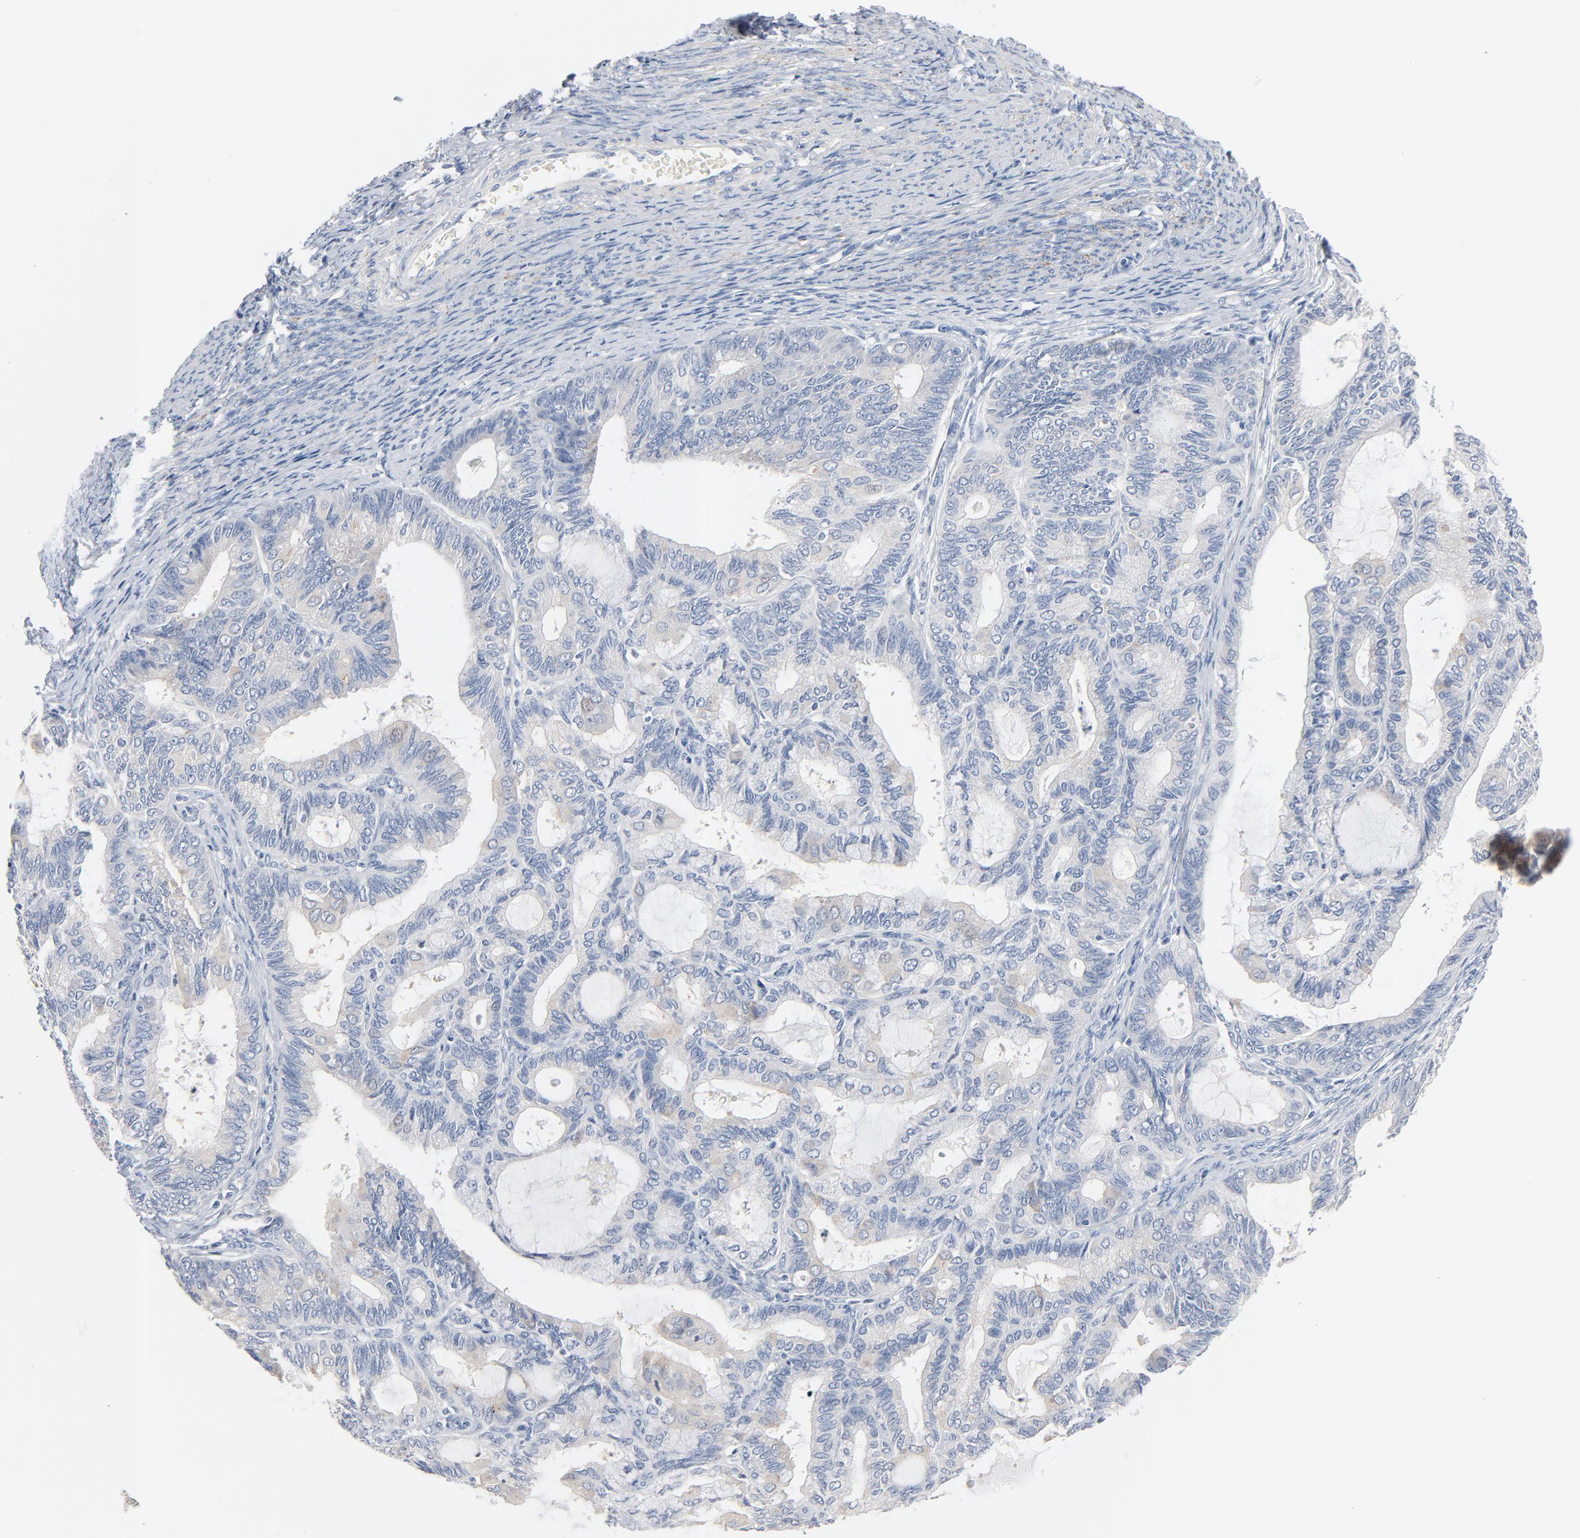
{"staining": {"intensity": "negative", "quantity": "none", "location": "none"}, "tissue": "endometrial cancer", "cell_type": "Tumor cells", "image_type": "cancer", "snomed": [{"axis": "morphology", "description": "Adenocarcinoma, NOS"}, {"axis": "topography", "description": "Endometrium"}], "caption": "Photomicrograph shows no protein expression in tumor cells of endometrial adenocarcinoma tissue. (Brightfield microscopy of DAB (3,3'-diaminobenzidine) IHC at high magnification).", "gene": "IFT43", "patient": {"sex": "female", "age": 63}}